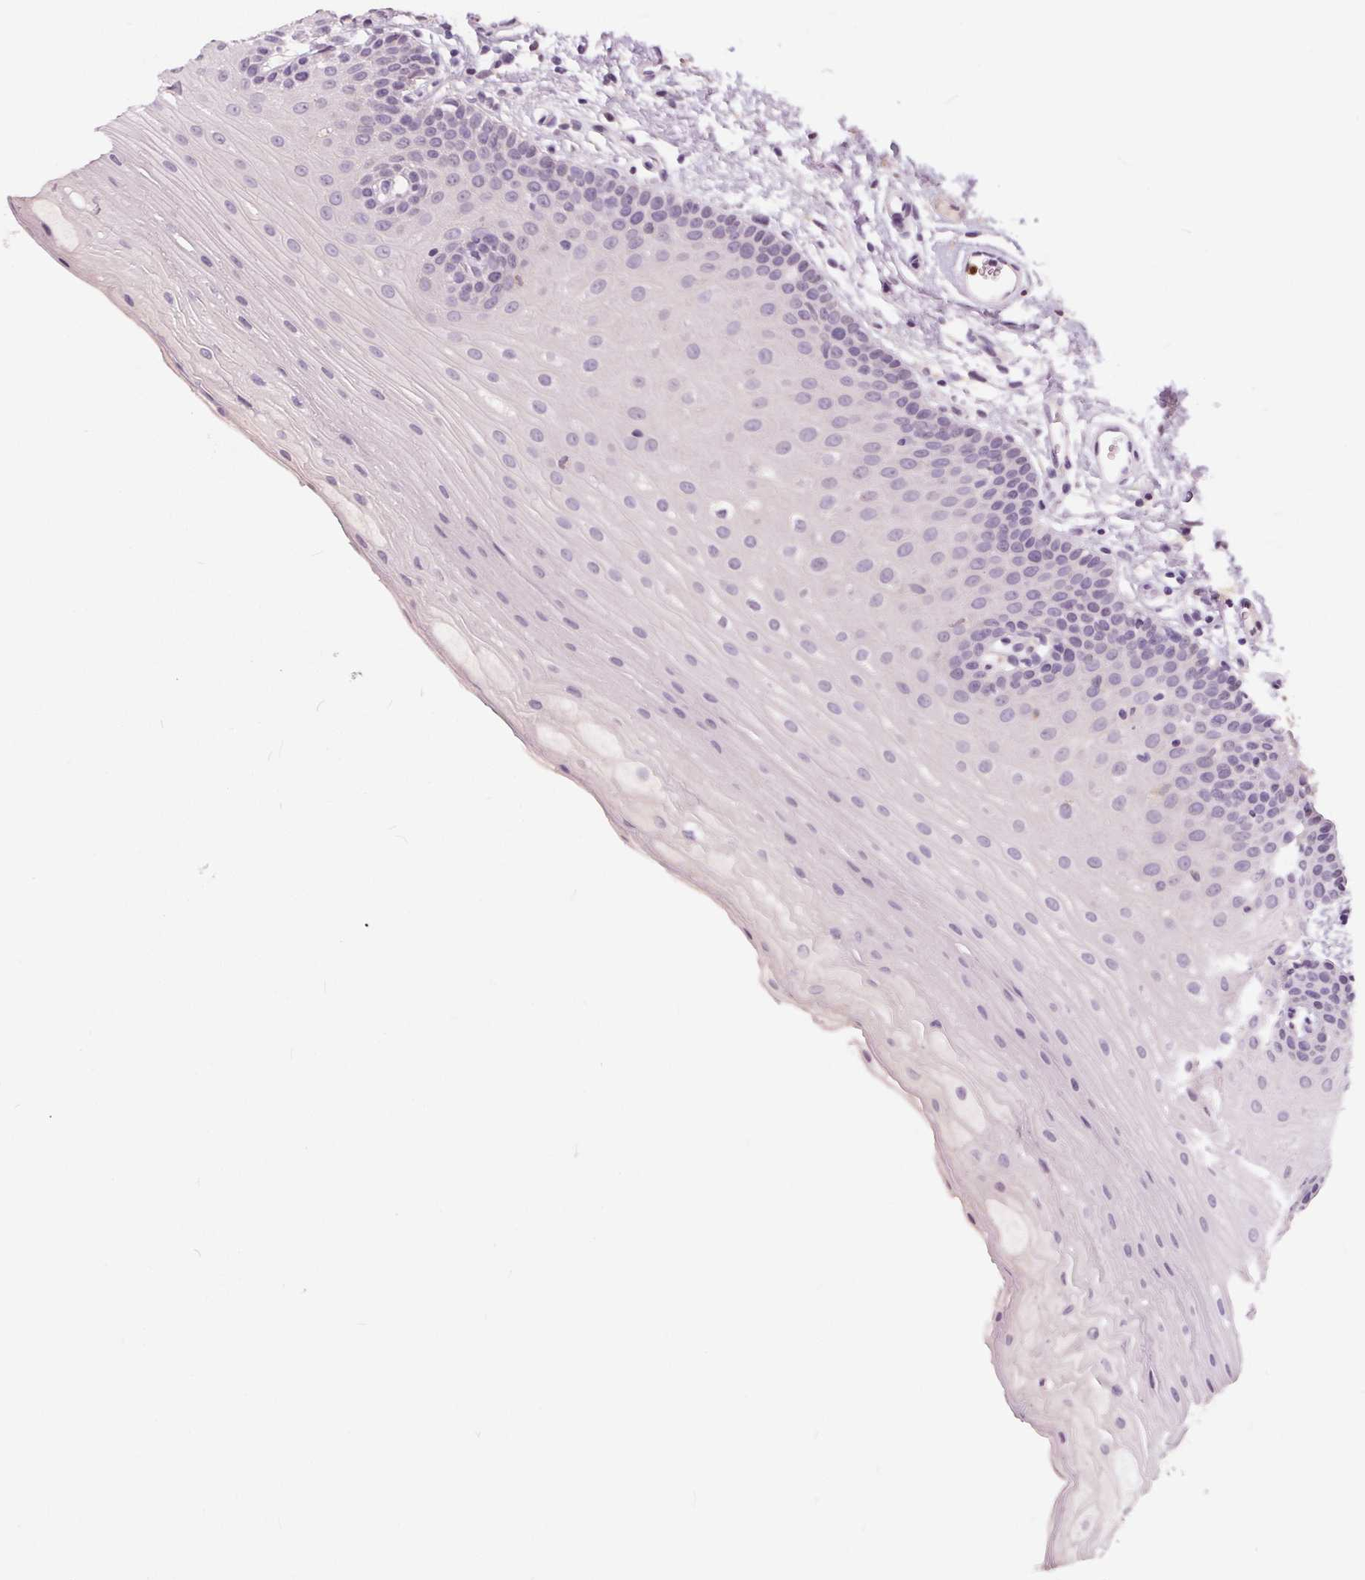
{"staining": {"intensity": "negative", "quantity": "none", "location": "none"}, "tissue": "oral mucosa", "cell_type": "Squamous epithelial cells", "image_type": "normal", "snomed": [{"axis": "morphology", "description": "Normal tissue, NOS"}, {"axis": "morphology", "description": "Adenocarcinoma, NOS"}, {"axis": "topography", "description": "Oral tissue"}, {"axis": "topography", "description": "Head-Neck"}], "caption": "This image is of unremarkable oral mucosa stained with immunohistochemistry (IHC) to label a protein in brown with the nuclei are counter-stained blue. There is no expression in squamous epithelial cells. (DAB immunohistochemistry visualized using brightfield microscopy, high magnification).", "gene": "HAAO", "patient": {"sex": "female", "age": 57}}